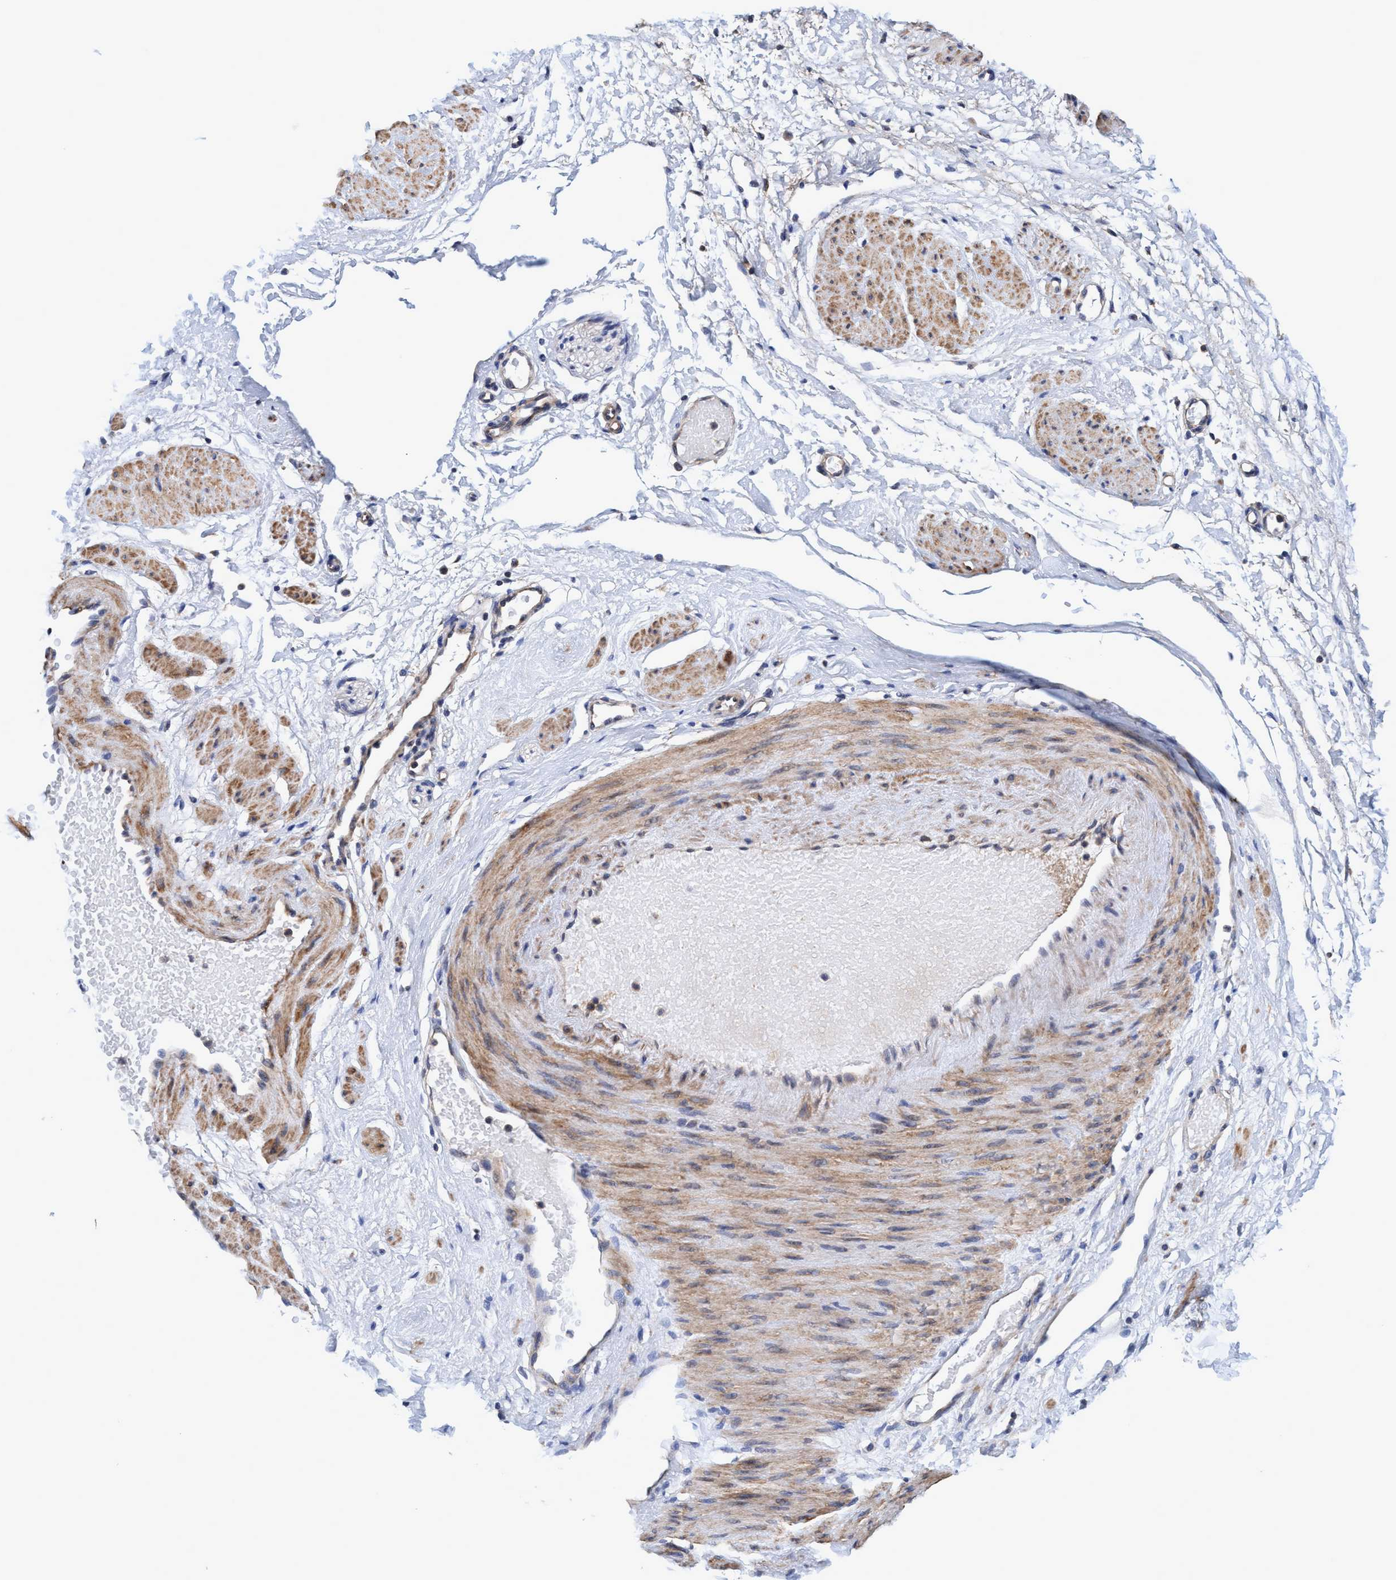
{"staining": {"intensity": "moderate", "quantity": ">75%", "location": "cytoplasmic/membranous"}, "tissue": "adipose tissue", "cell_type": "Adipocytes", "image_type": "normal", "snomed": [{"axis": "morphology", "description": "Normal tissue, NOS"}, {"axis": "topography", "description": "Soft tissue"}], "caption": "Immunohistochemical staining of normal adipose tissue demonstrates moderate cytoplasmic/membranous protein positivity in about >75% of adipocytes.", "gene": "CALCOCO2", "patient": {"sex": "male", "age": 72}}